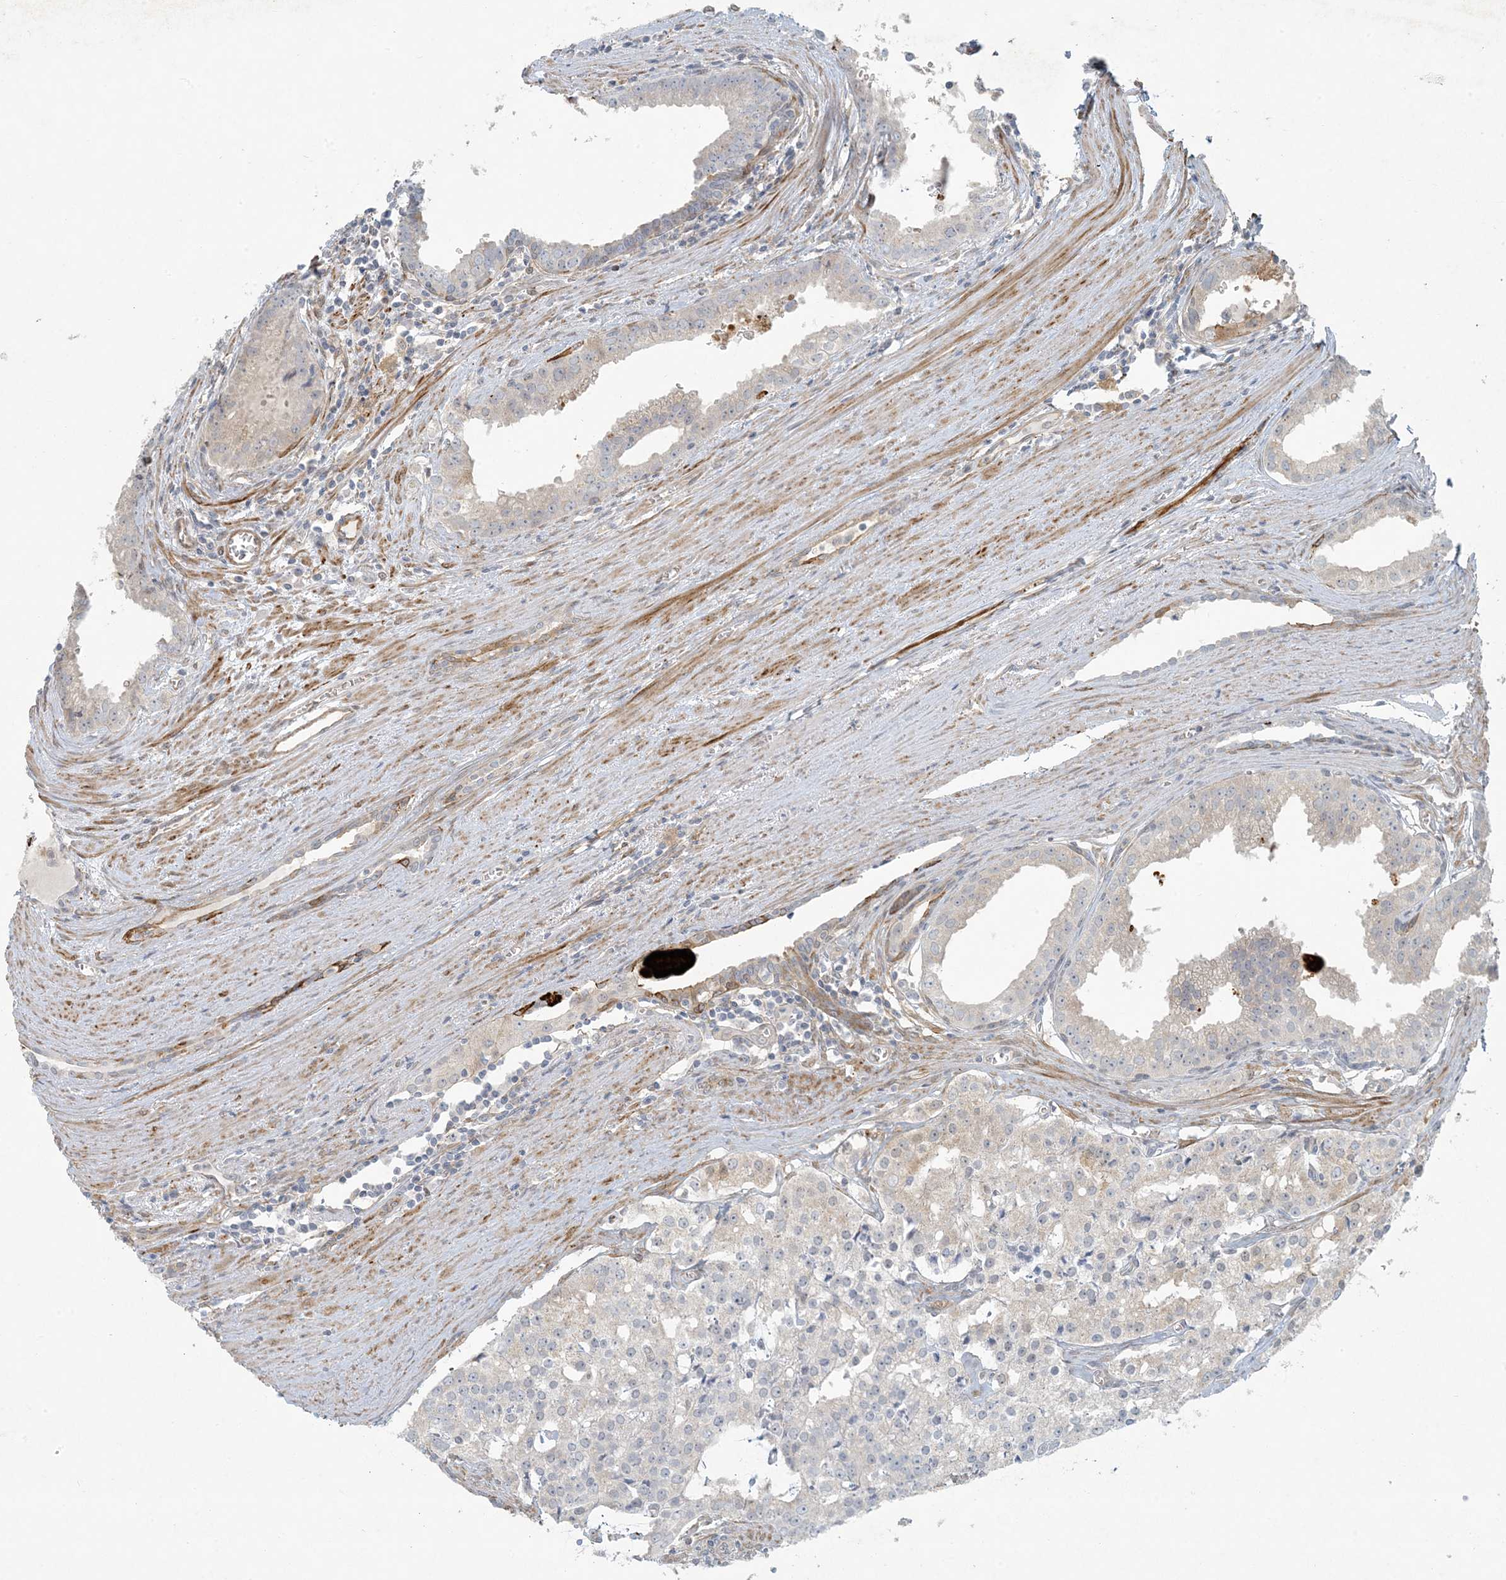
{"staining": {"intensity": "negative", "quantity": "none", "location": "none"}, "tissue": "prostate cancer", "cell_type": "Tumor cells", "image_type": "cancer", "snomed": [{"axis": "morphology", "description": "Adenocarcinoma, High grade"}, {"axis": "topography", "description": "Prostate"}], "caption": "Immunohistochemistry (IHC) of human prostate adenocarcinoma (high-grade) reveals no staining in tumor cells.", "gene": "BCORL1", "patient": {"sex": "male", "age": 68}}